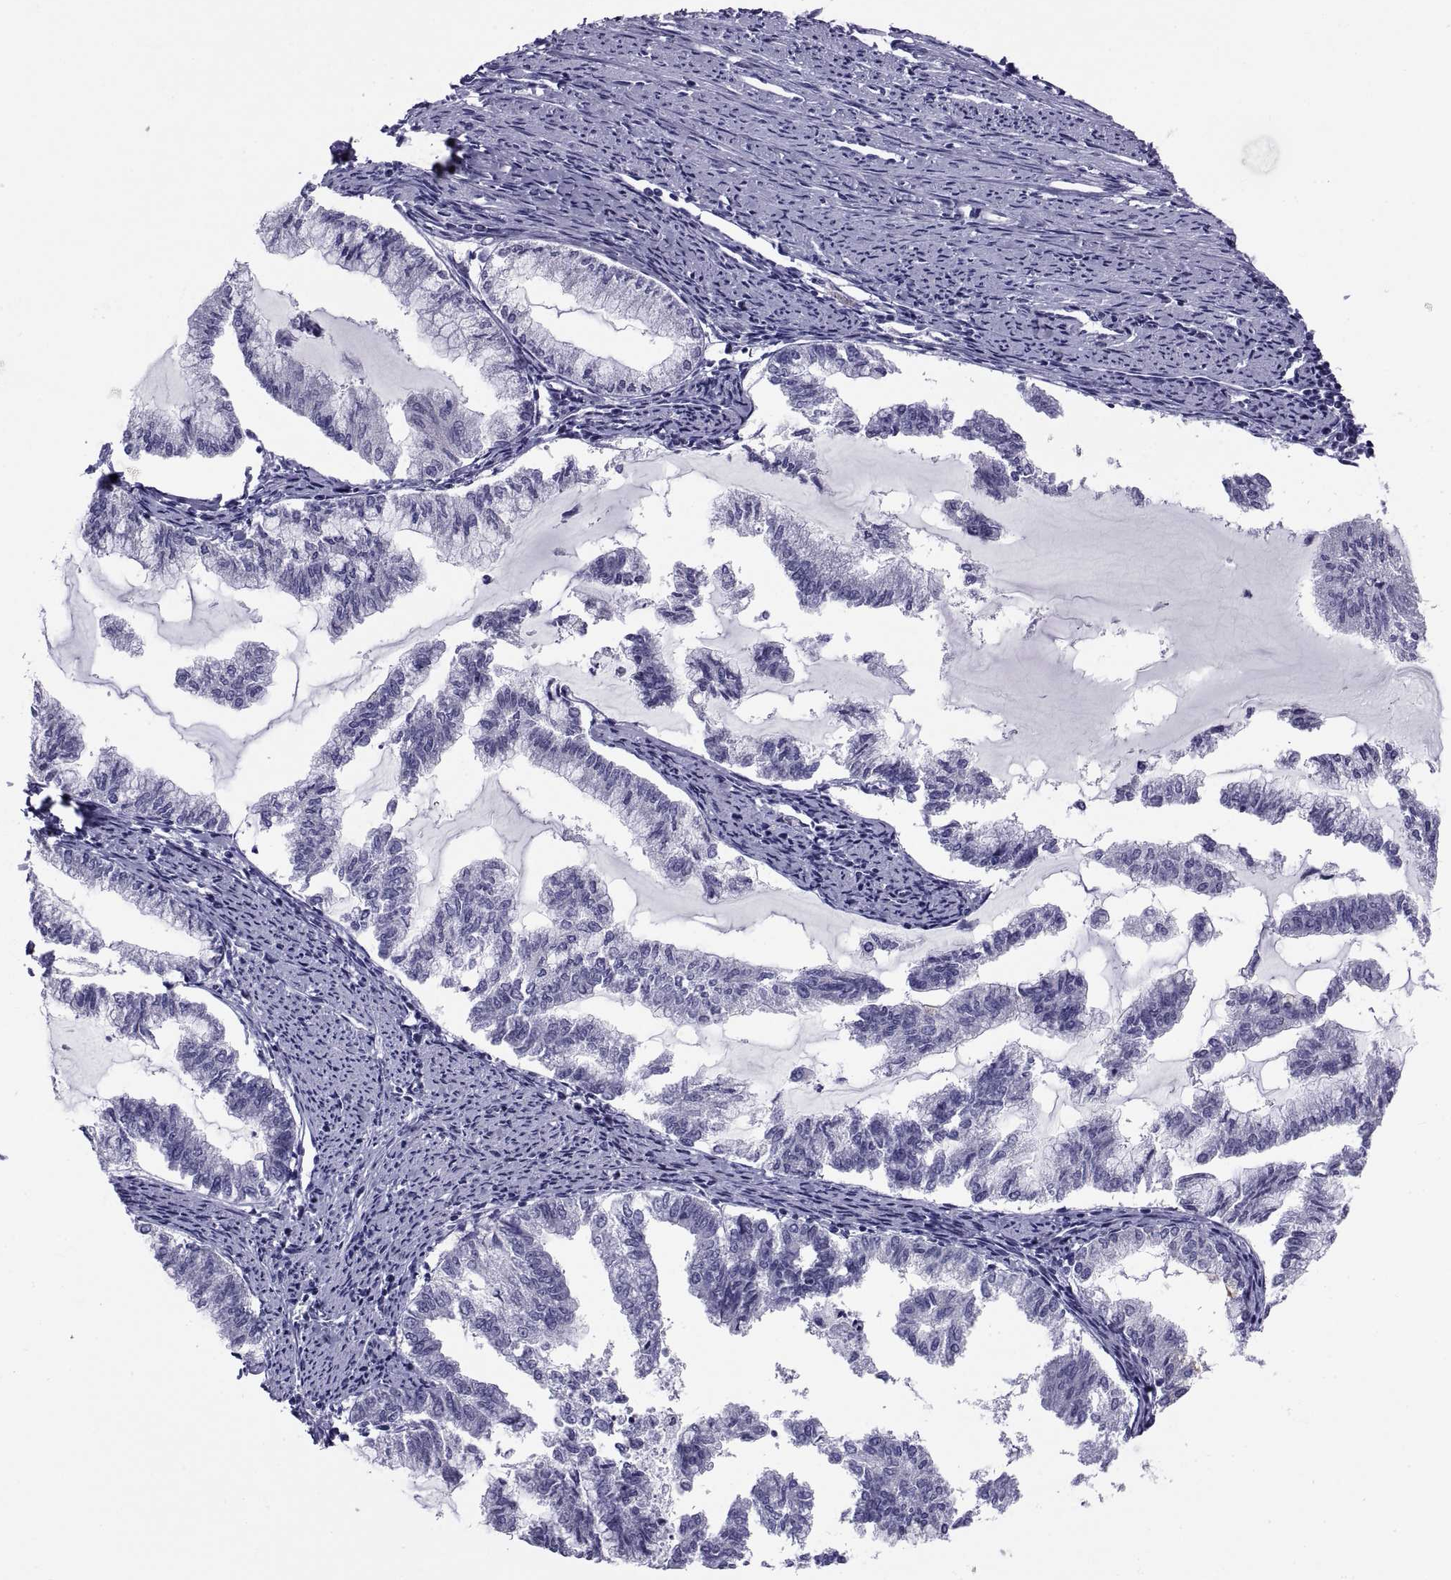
{"staining": {"intensity": "negative", "quantity": "none", "location": "none"}, "tissue": "endometrial cancer", "cell_type": "Tumor cells", "image_type": "cancer", "snomed": [{"axis": "morphology", "description": "Adenocarcinoma, NOS"}, {"axis": "topography", "description": "Endometrium"}], "caption": "Immunohistochemistry (IHC) histopathology image of human endometrial cancer stained for a protein (brown), which shows no expression in tumor cells.", "gene": "TGFBR3L", "patient": {"sex": "female", "age": 79}}